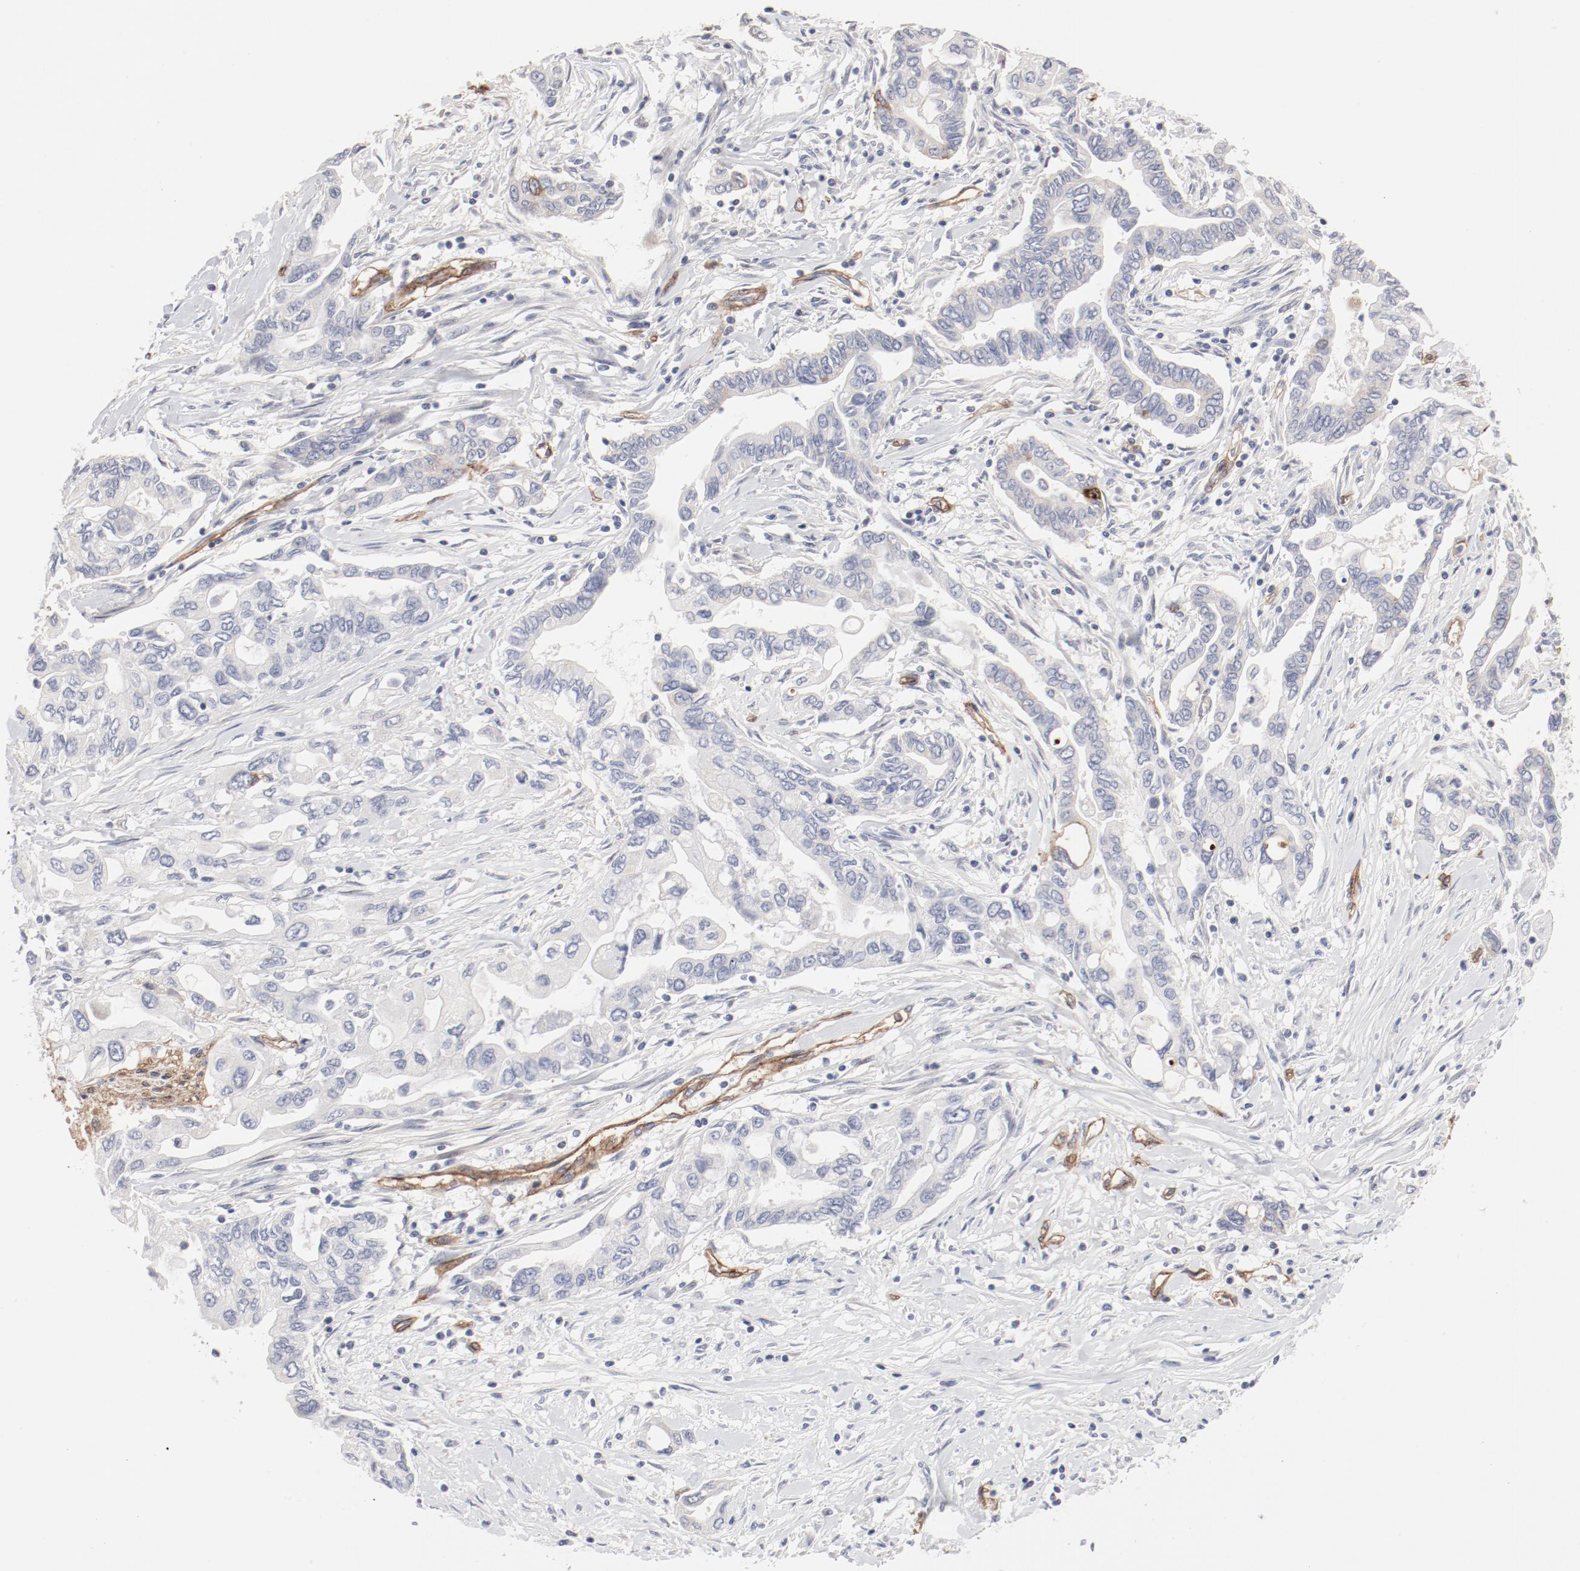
{"staining": {"intensity": "negative", "quantity": "none", "location": "none"}, "tissue": "pancreatic cancer", "cell_type": "Tumor cells", "image_type": "cancer", "snomed": [{"axis": "morphology", "description": "Adenocarcinoma, NOS"}, {"axis": "topography", "description": "Pancreas"}], "caption": "This is a photomicrograph of immunohistochemistry (IHC) staining of pancreatic cancer (adenocarcinoma), which shows no positivity in tumor cells.", "gene": "MAGED4", "patient": {"sex": "female", "age": 57}}